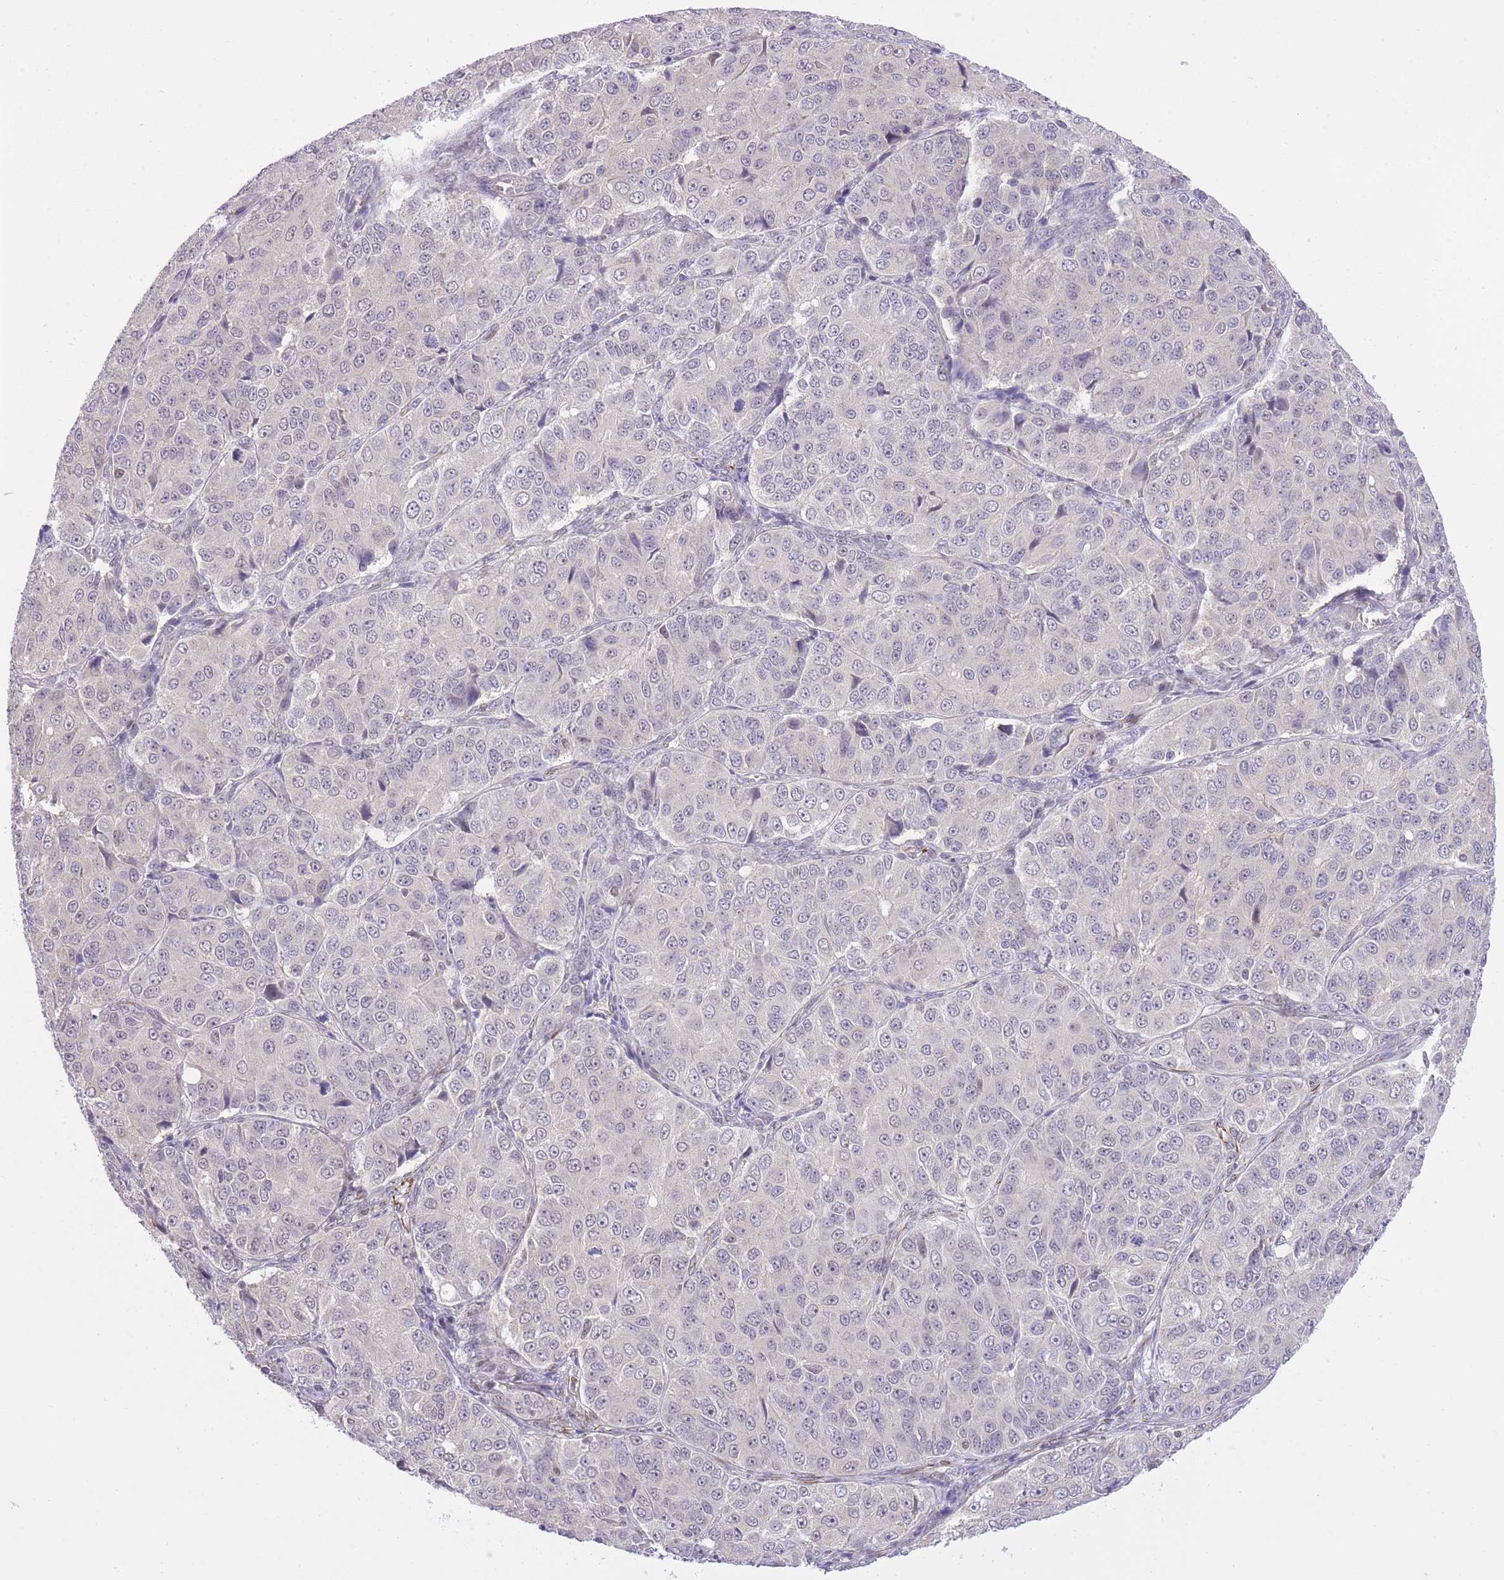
{"staining": {"intensity": "negative", "quantity": "none", "location": "none"}, "tissue": "ovarian cancer", "cell_type": "Tumor cells", "image_type": "cancer", "snomed": [{"axis": "morphology", "description": "Carcinoma, endometroid"}, {"axis": "topography", "description": "Ovary"}], "caption": "There is no significant staining in tumor cells of ovarian cancer (endometroid carcinoma).", "gene": "ELL", "patient": {"sex": "female", "age": 51}}